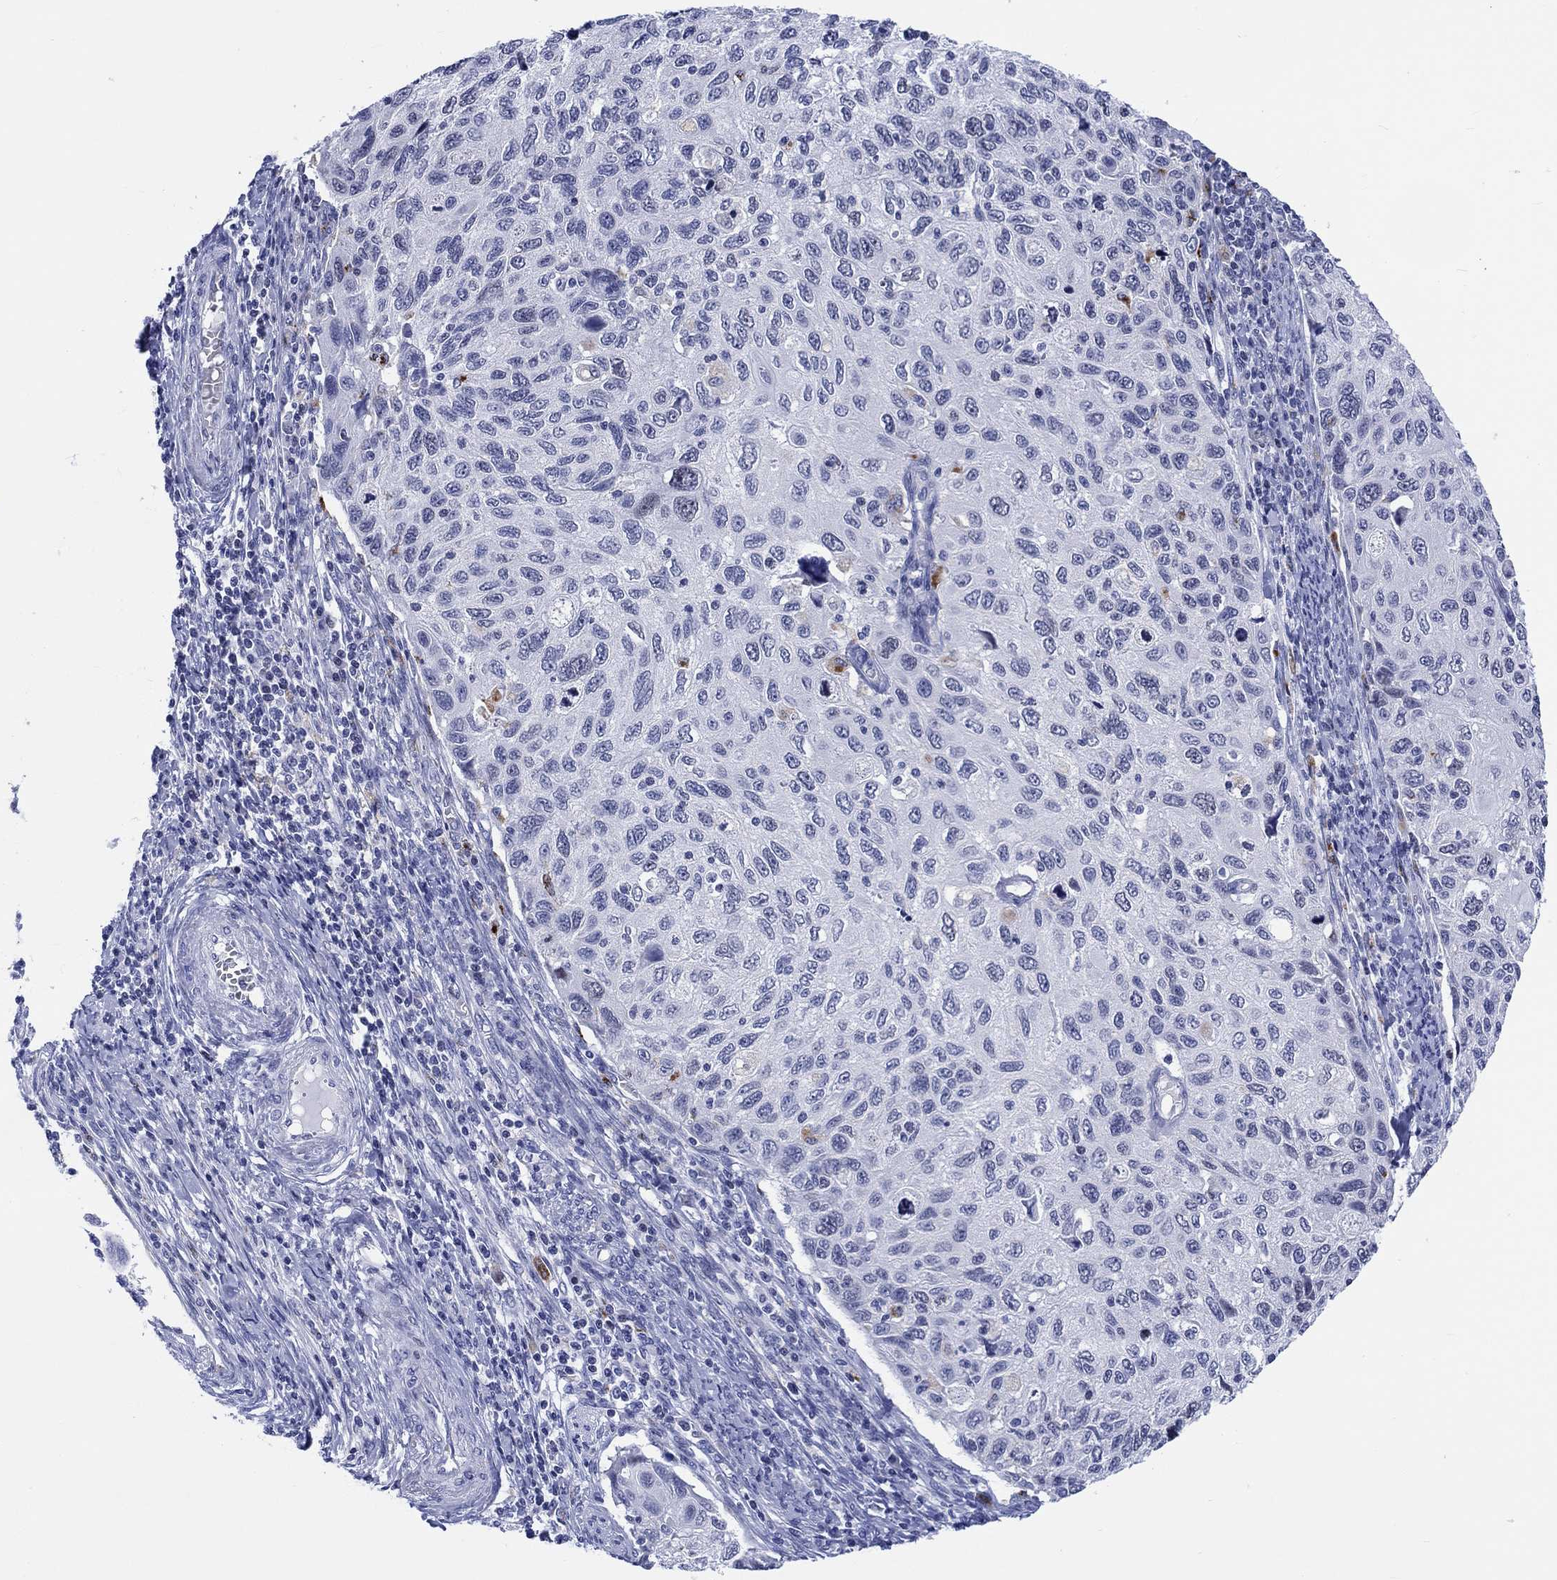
{"staining": {"intensity": "negative", "quantity": "none", "location": "none"}, "tissue": "cervical cancer", "cell_type": "Tumor cells", "image_type": "cancer", "snomed": [{"axis": "morphology", "description": "Squamous cell carcinoma, NOS"}, {"axis": "topography", "description": "Cervix"}], "caption": "Immunohistochemical staining of human cervical cancer (squamous cell carcinoma) displays no significant expression in tumor cells.", "gene": "CDCA2", "patient": {"sex": "female", "age": 70}}